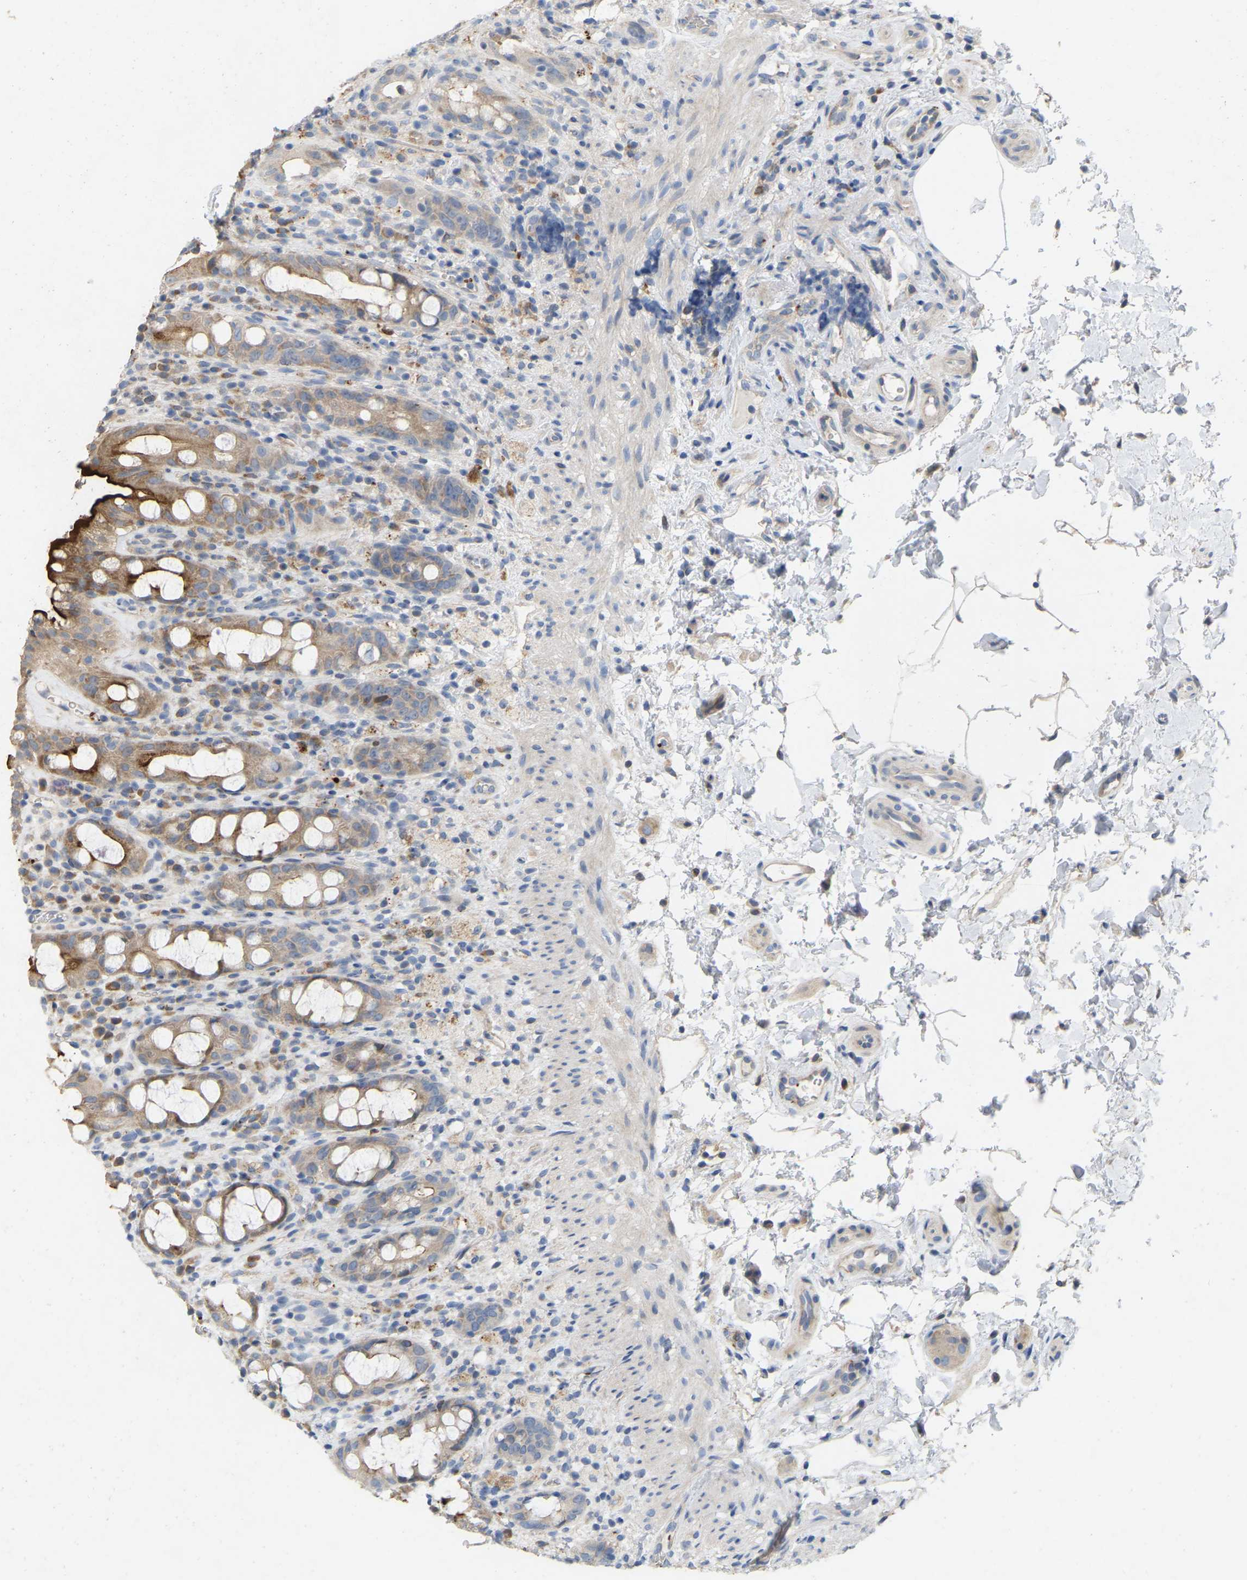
{"staining": {"intensity": "strong", "quantity": "25%-75%", "location": "cytoplasmic/membranous"}, "tissue": "rectum", "cell_type": "Glandular cells", "image_type": "normal", "snomed": [{"axis": "morphology", "description": "Normal tissue, NOS"}, {"axis": "topography", "description": "Rectum"}], "caption": "The immunohistochemical stain labels strong cytoplasmic/membranous positivity in glandular cells of unremarkable rectum. Nuclei are stained in blue.", "gene": "RHEB", "patient": {"sex": "male", "age": 44}}